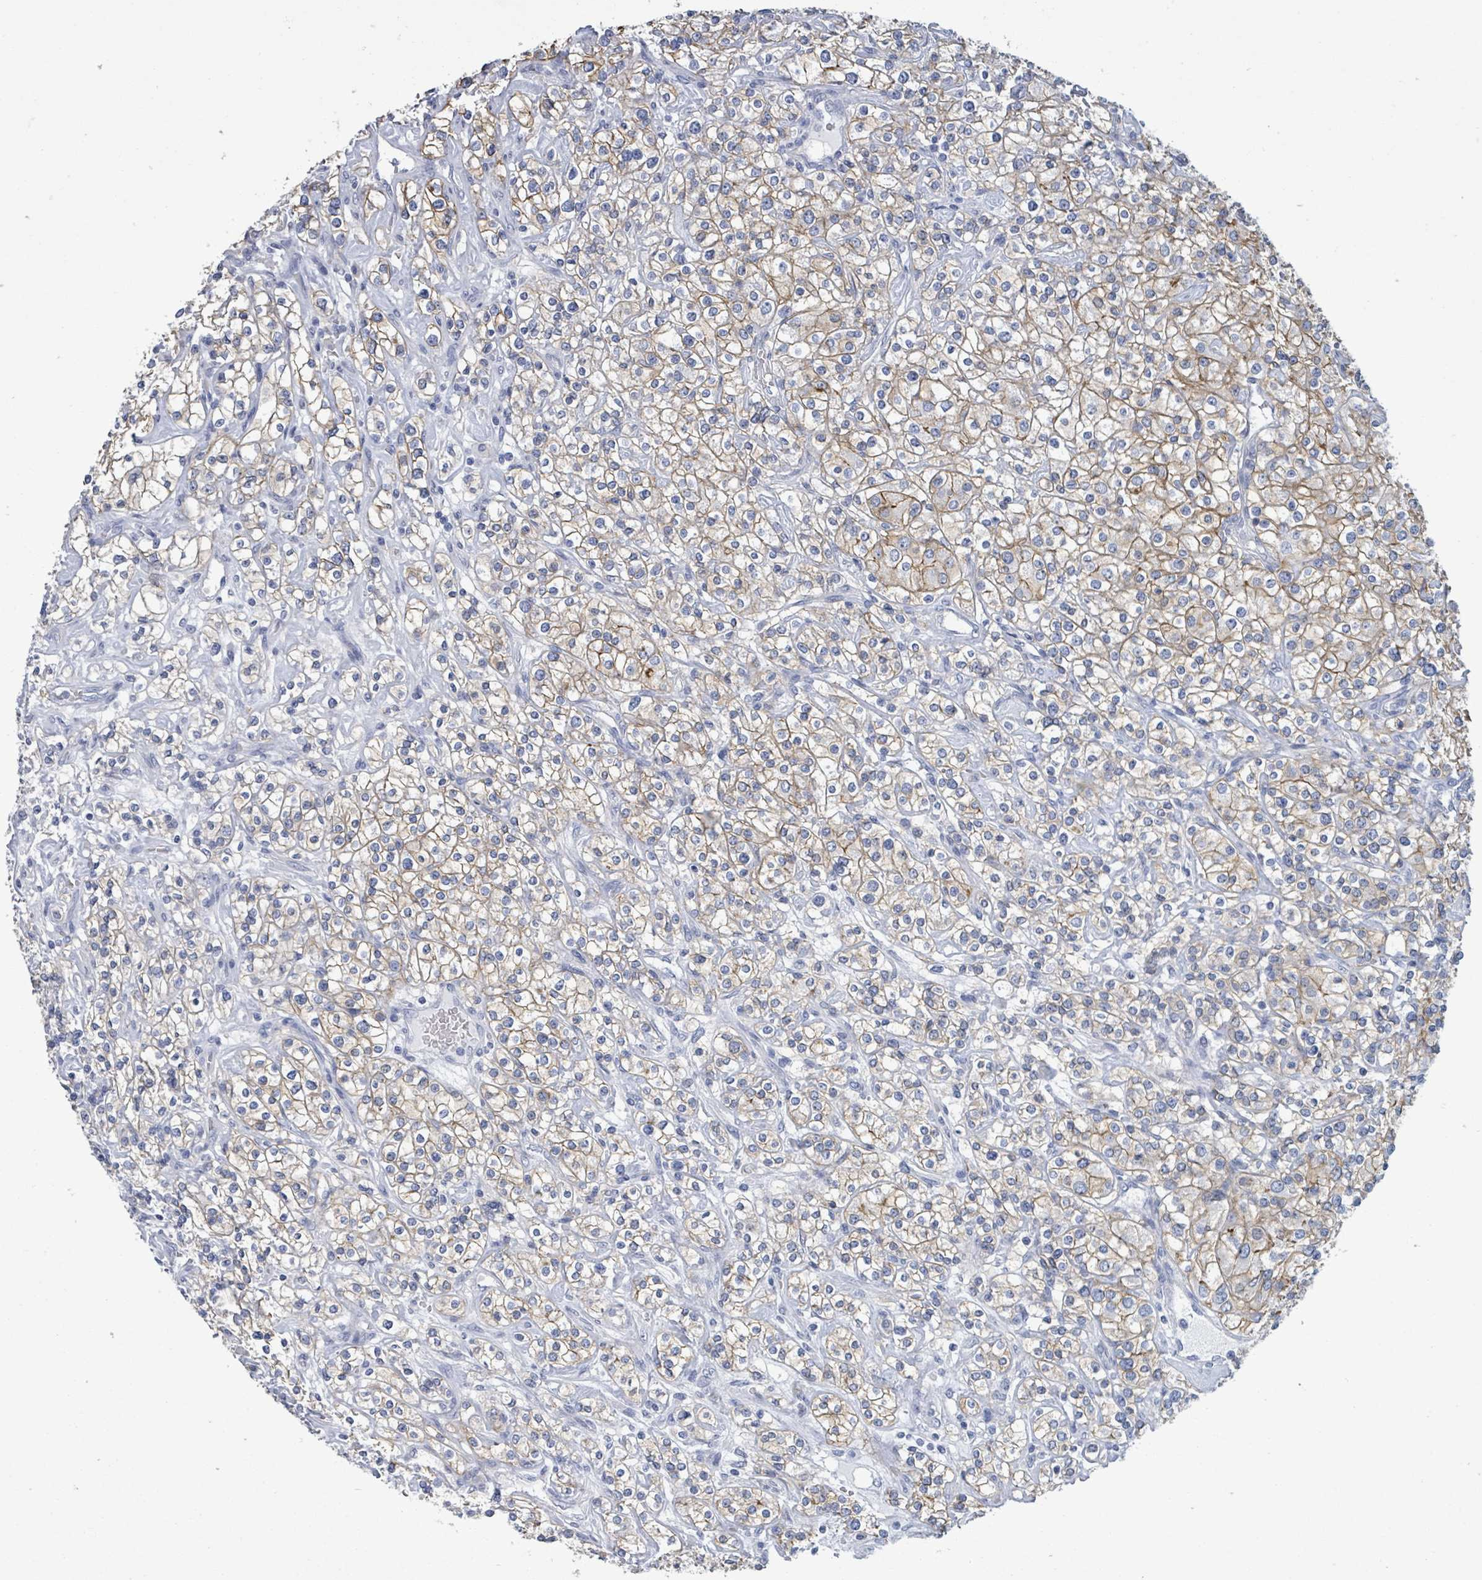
{"staining": {"intensity": "weak", "quantity": ">75%", "location": "cytoplasmic/membranous"}, "tissue": "renal cancer", "cell_type": "Tumor cells", "image_type": "cancer", "snomed": [{"axis": "morphology", "description": "Adenocarcinoma, NOS"}, {"axis": "topography", "description": "Kidney"}], "caption": "The image reveals staining of renal cancer (adenocarcinoma), revealing weak cytoplasmic/membranous protein expression (brown color) within tumor cells.", "gene": "BSG", "patient": {"sex": "male", "age": 77}}